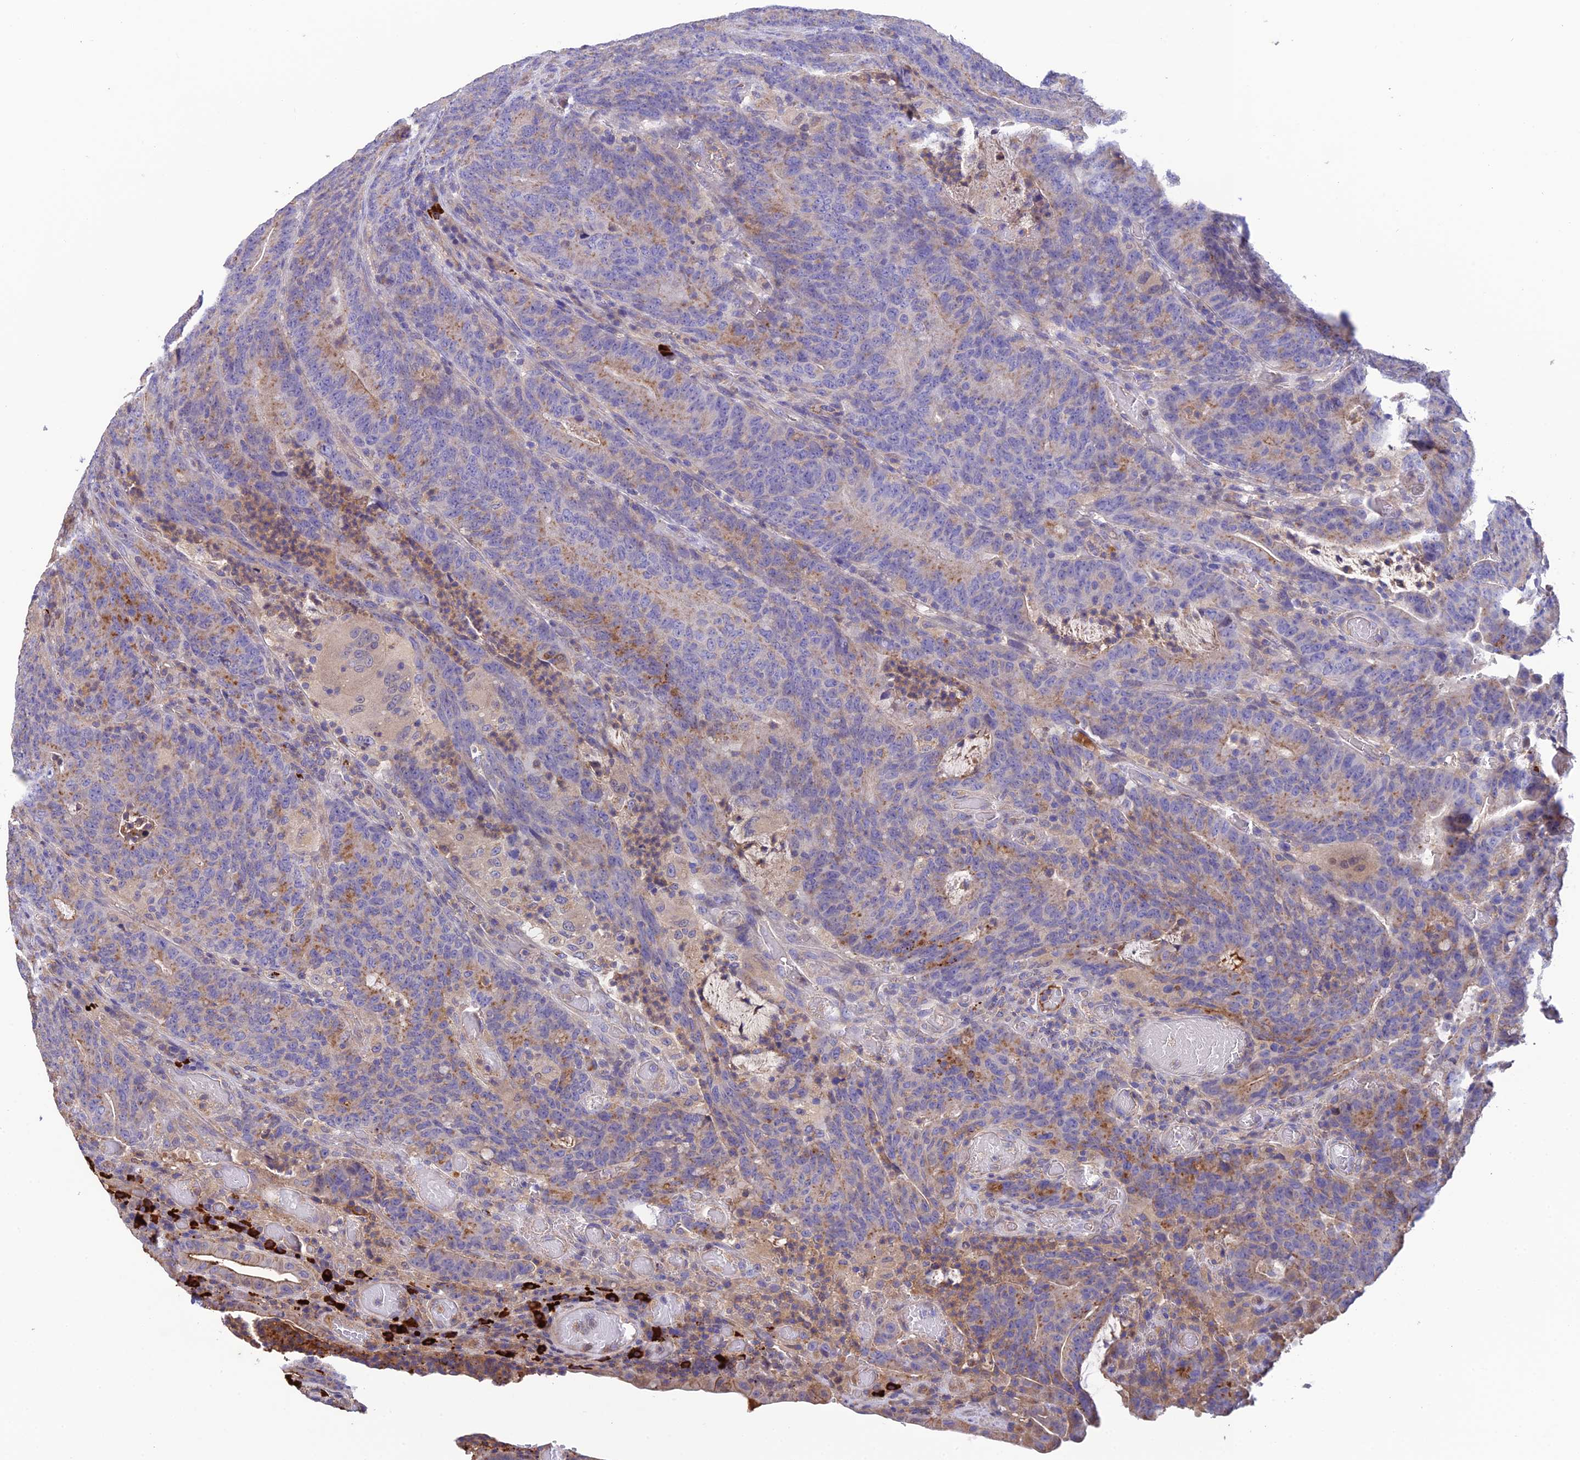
{"staining": {"intensity": "moderate", "quantity": "25%-75%", "location": "cytoplasmic/membranous"}, "tissue": "colorectal cancer", "cell_type": "Tumor cells", "image_type": "cancer", "snomed": [{"axis": "morphology", "description": "Normal tissue, NOS"}, {"axis": "morphology", "description": "Adenocarcinoma, NOS"}, {"axis": "topography", "description": "Colon"}], "caption": "Protein expression analysis of human colorectal adenocarcinoma reveals moderate cytoplasmic/membranous expression in approximately 25%-75% of tumor cells.", "gene": "MIOS", "patient": {"sex": "female", "age": 75}}